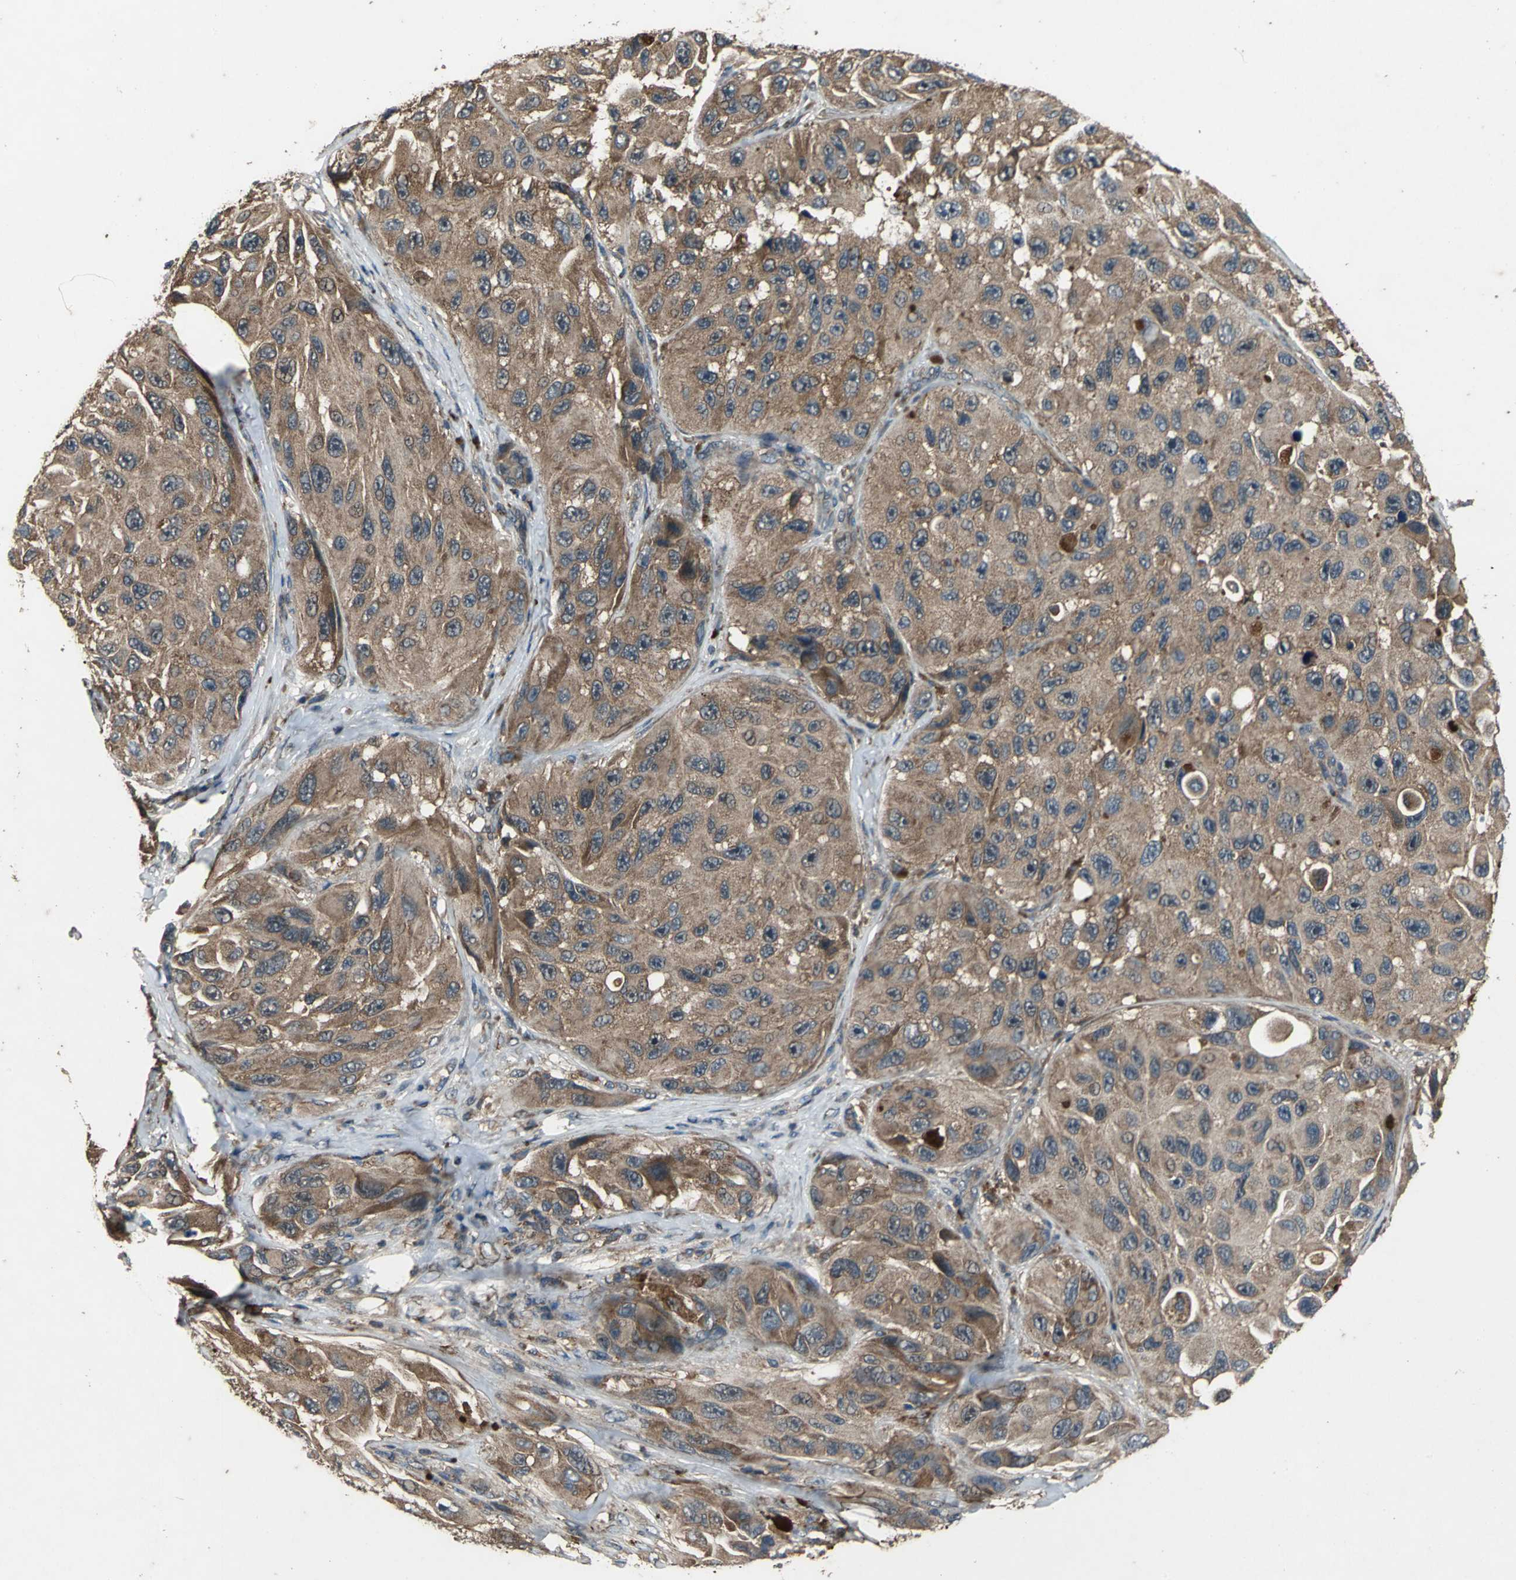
{"staining": {"intensity": "strong", "quantity": ">75%", "location": "cytoplasmic/membranous"}, "tissue": "melanoma", "cell_type": "Tumor cells", "image_type": "cancer", "snomed": [{"axis": "morphology", "description": "Malignant melanoma, NOS"}, {"axis": "topography", "description": "Skin"}], "caption": "Tumor cells reveal high levels of strong cytoplasmic/membranous expression in approximately >75% of cells in human melanoma.", "gene": "ZNF608", "patient": {"sex": "female", "age": 73}}